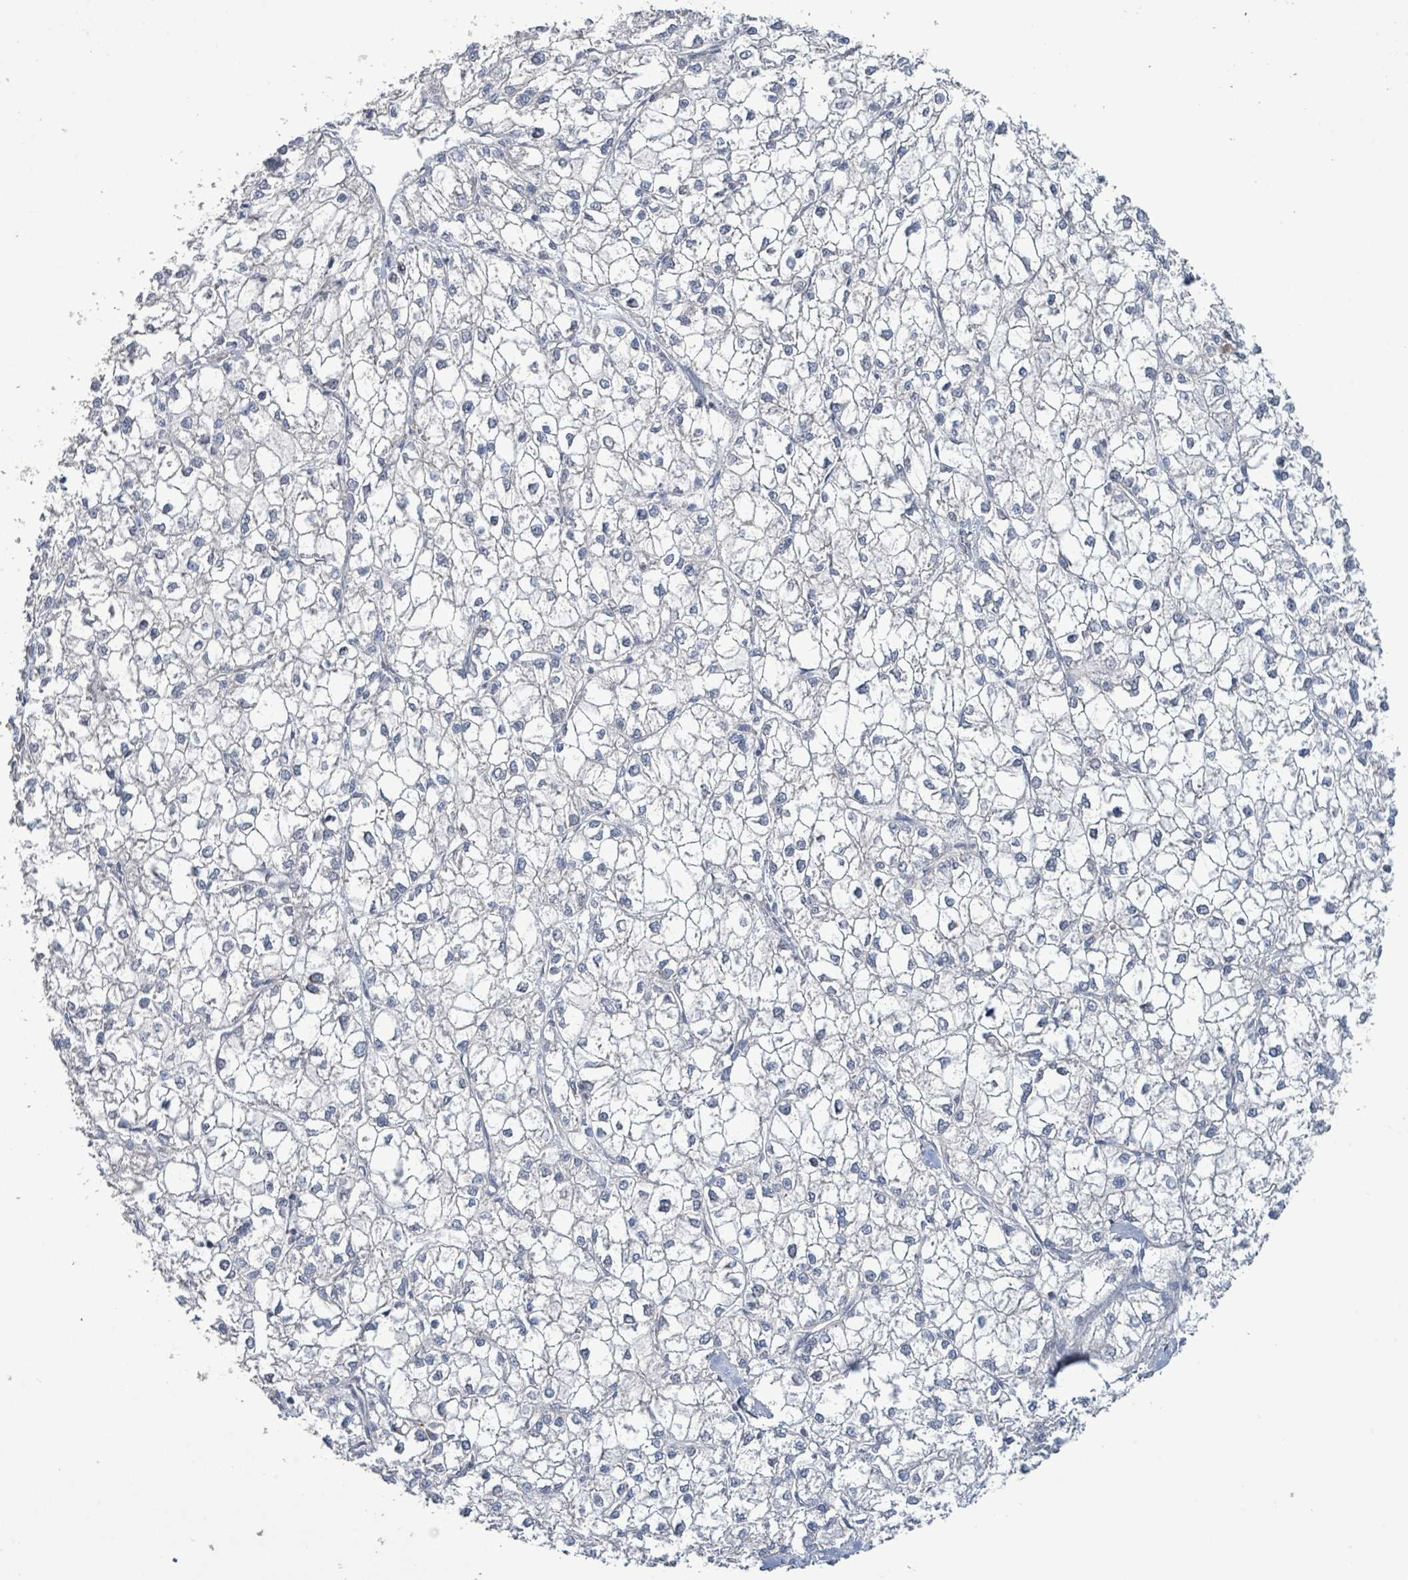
{"staining": {"intensity": "negative", "quantity": "none", "location": "none"}, "tissue": "liver cancer", "cell_type": "Tumor cells", "image_type": "cancer", "snomed": [{"axis": "morphology", "description": "Carcinoma, Hepatocellular, NOS"}, {"axis": "topography", "description": "Liver"}], "caption": "Immunohistochemistry (IHC) histopathology image of neoplastic tissue: liver cancer (hepatocellular carcinoma) stained with DAB (3,3'-diaminobenzidine) shows no significant protein expression in tumor cells.", "gene": "LILRA4", "patient": {"sex": "female", "age": 43}}